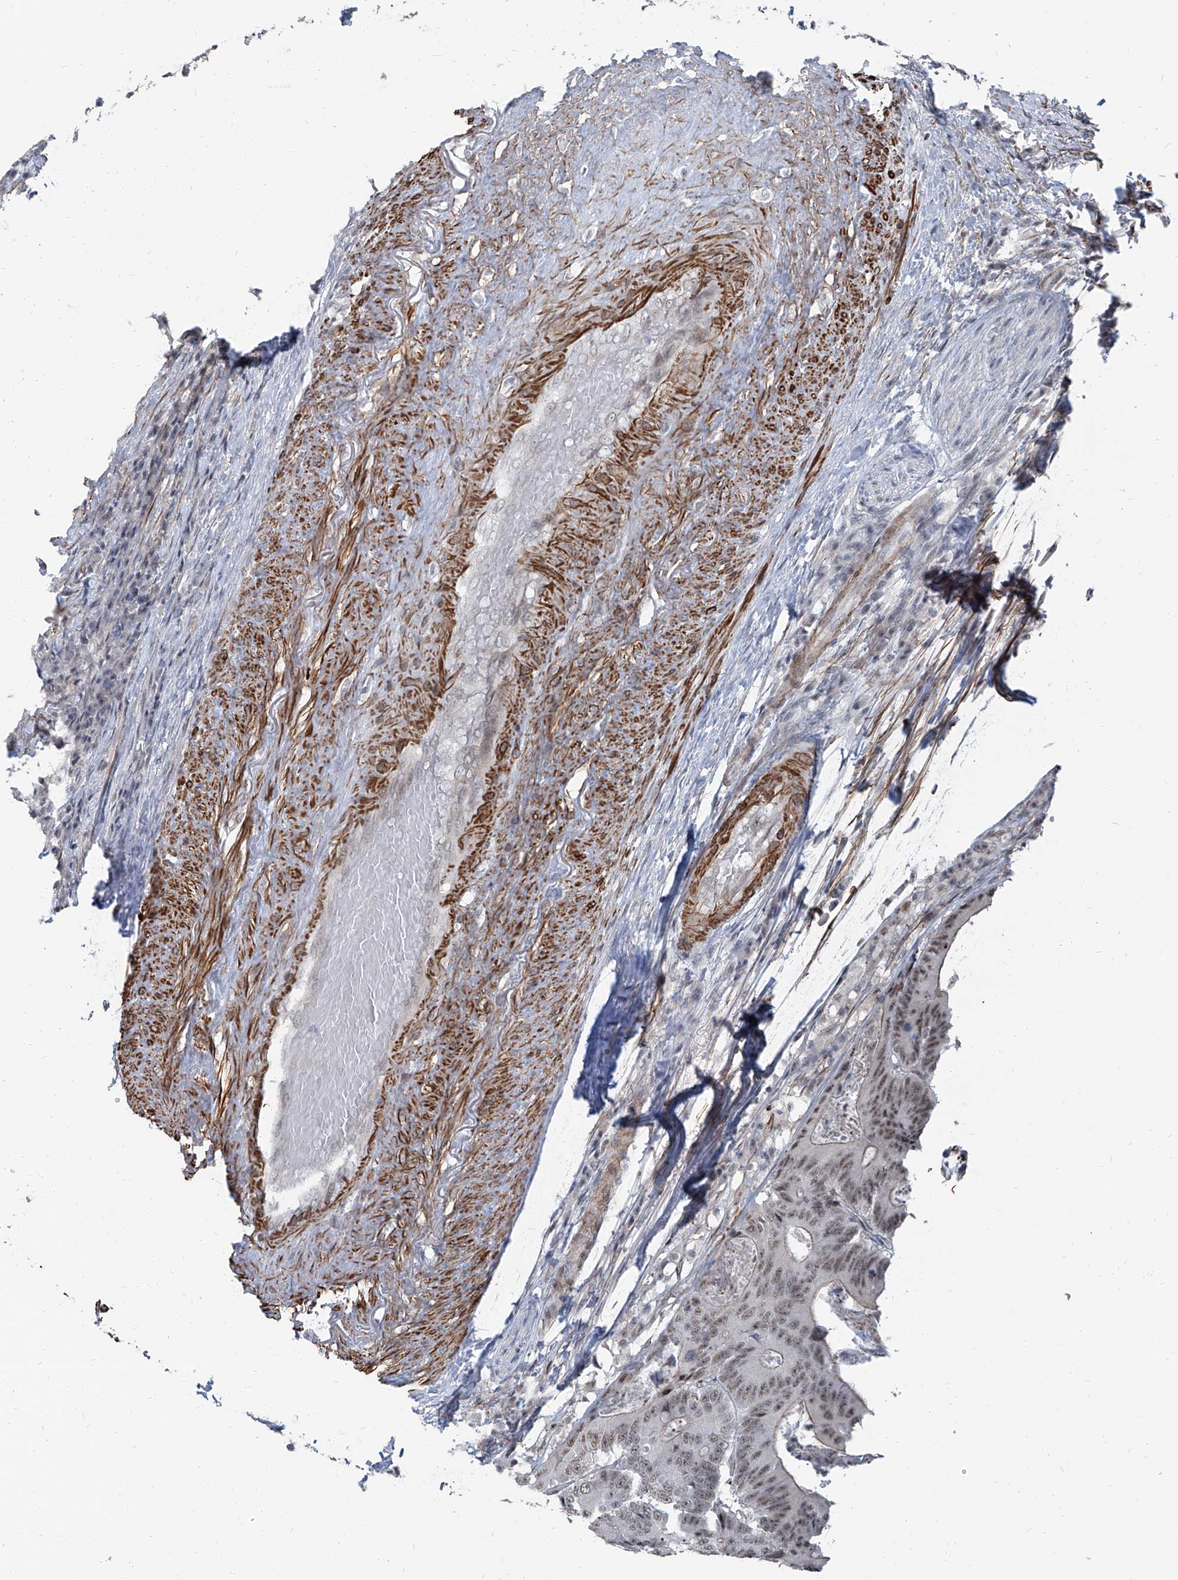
{"staining": {"intensity": "weak", "quantity": ">75%", "location": "nuclear"}, "tissue": "colorectal cancer", "cell_type": "Tumor cells", "image_type": "cancer", "snomed": [{"axis": "morphology", "description": "Adenocarcinoma, NOS"}, {"axis": "topography", "description": "Colon"}], "caption": "An immunohistochemistry histopathology image of tumor tissue is shown. Protein staining in brown highlights weak nuclear positivity in colorectal cancer (adenocarcinoma) within tumor cells.", "gene": "TXLNB", "patient": {"sex": "male", "age": 83}}